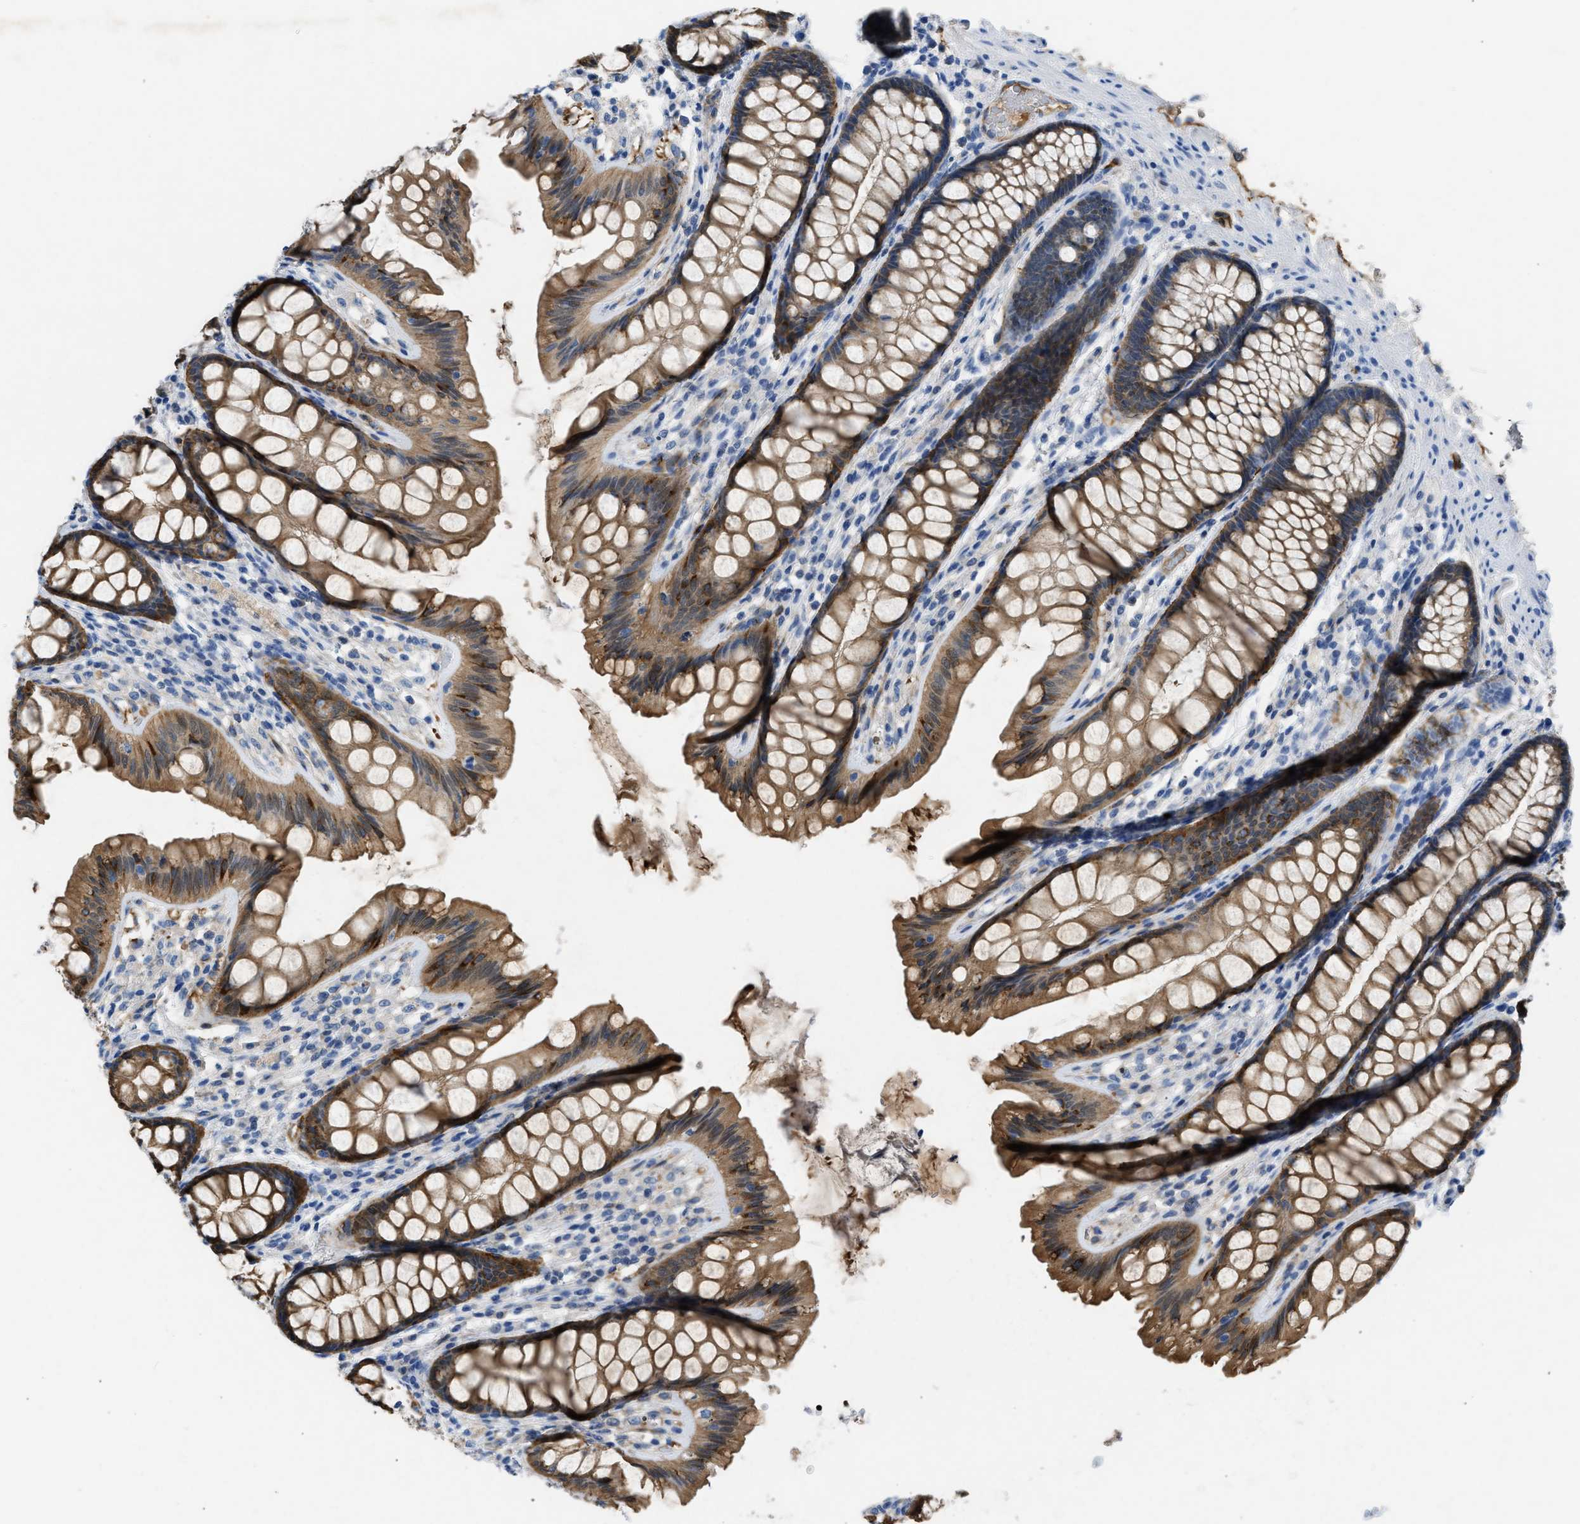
{"staining": {"intensity": "negative", "quantity": "none", "location": "none"}, "tissue": "colon", "cell_type": "Endothelial cells", "image_type": "normal", "snomed": [{"axis": "morphology", "description": "Normal tissue, NOS"}, {"axis": "topography", "description": "Colon"}], "caption": "Endothelial cells are negative for brown protein staining in benign colon. (Brightfield microscopy of DAB (3,3'-diaminobenzidine) immunohistochemistry at high magnification).", "gene": "SPEG", "patient": {"sex": "female", "age": 56}}